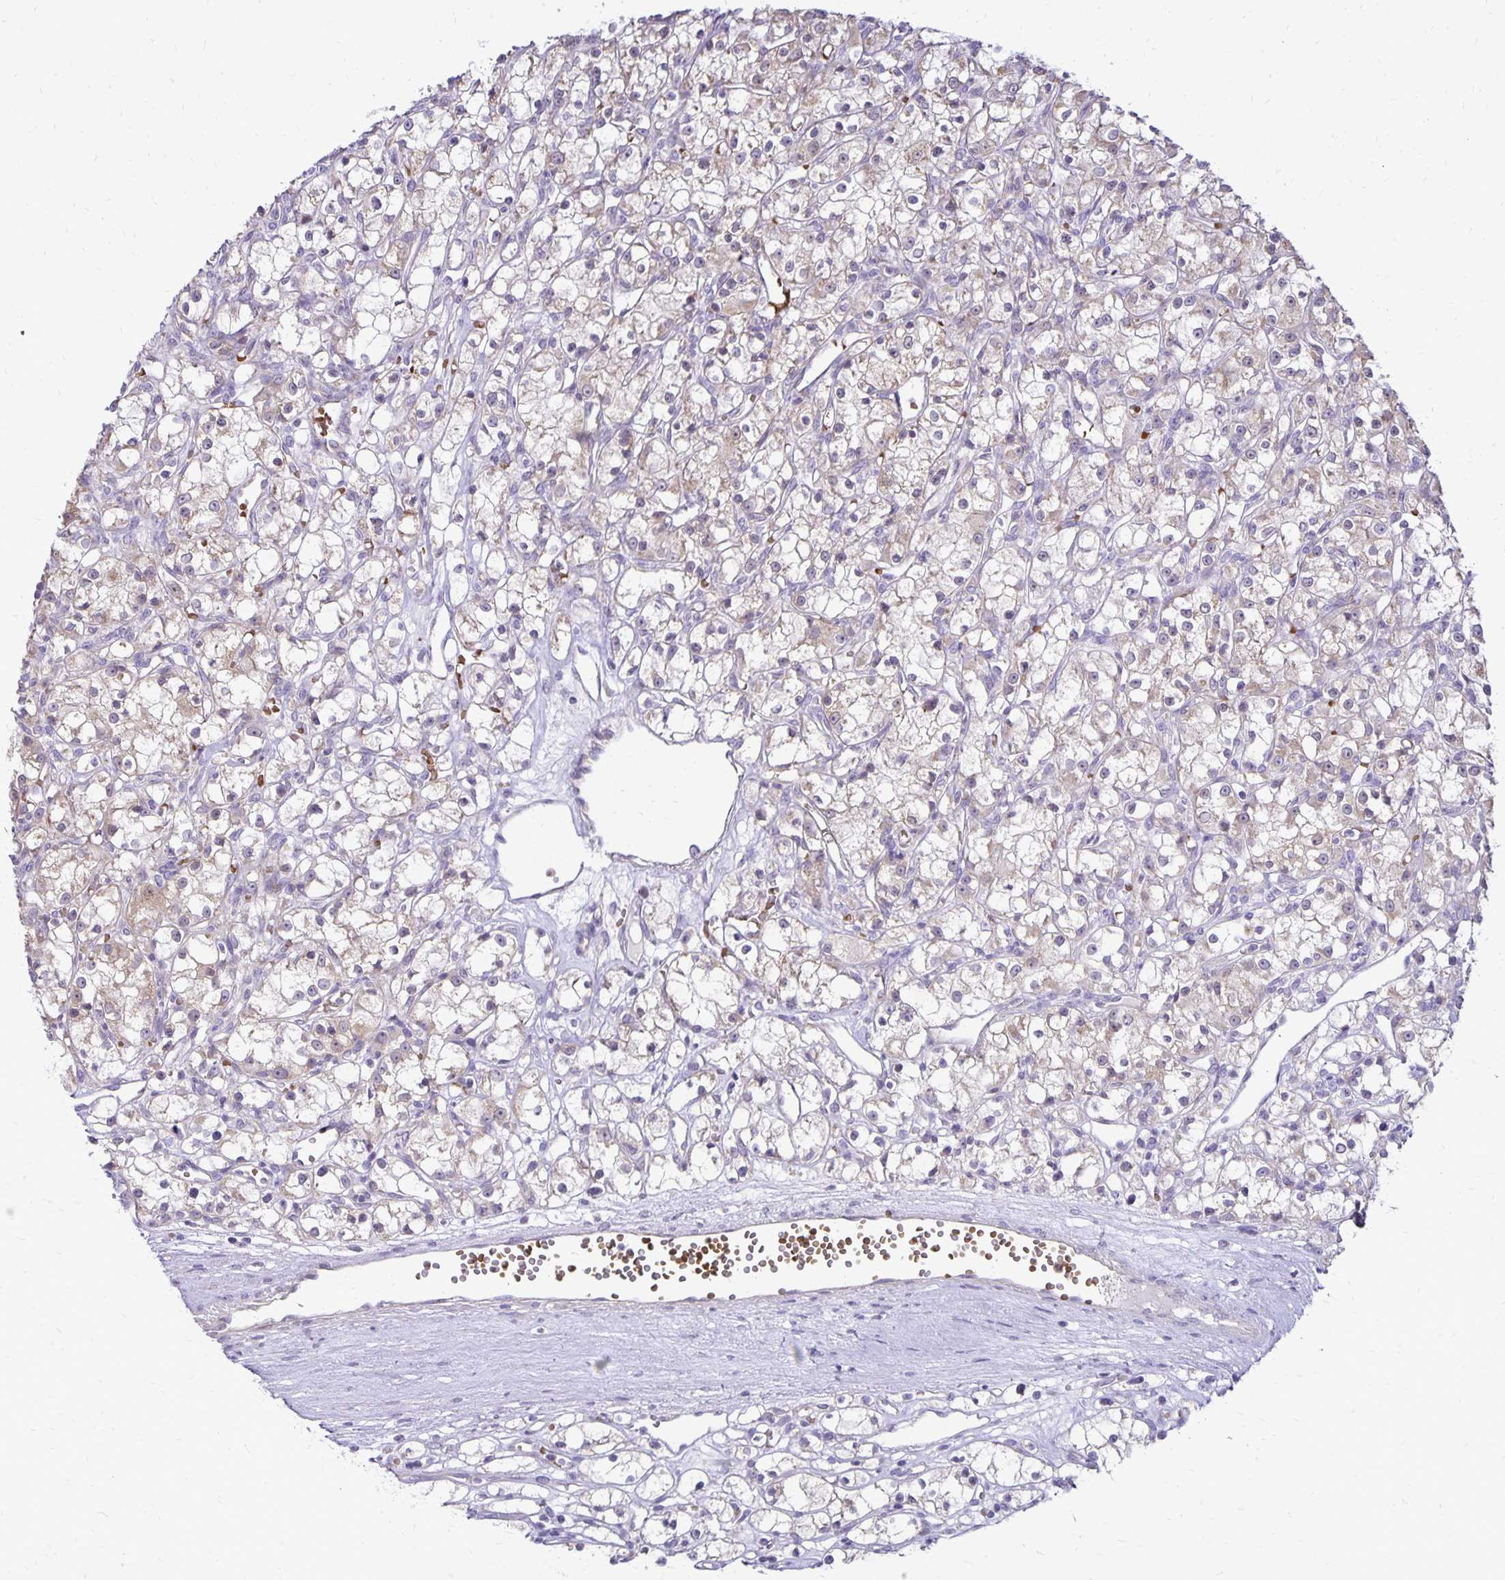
{"staining": {"intensity": "negative", "quantity": "none", "location": "none"}, "tissue": "renal cancer", "cell_type": "Tumor cells", "image_type": "cancer", "snomed": [{"axis": "morphology", "description": "Adenocarcinoma, NOS"}, {"axis": "topography", "description": "Kidney"}], "caption": "This is an immunohistochemistry histopathology image of renal cancer (adenocarcinoma). There is no positivity in tumor cells.", "gene": "FN3K", "patient": {"sex": "female", "age": 59}}